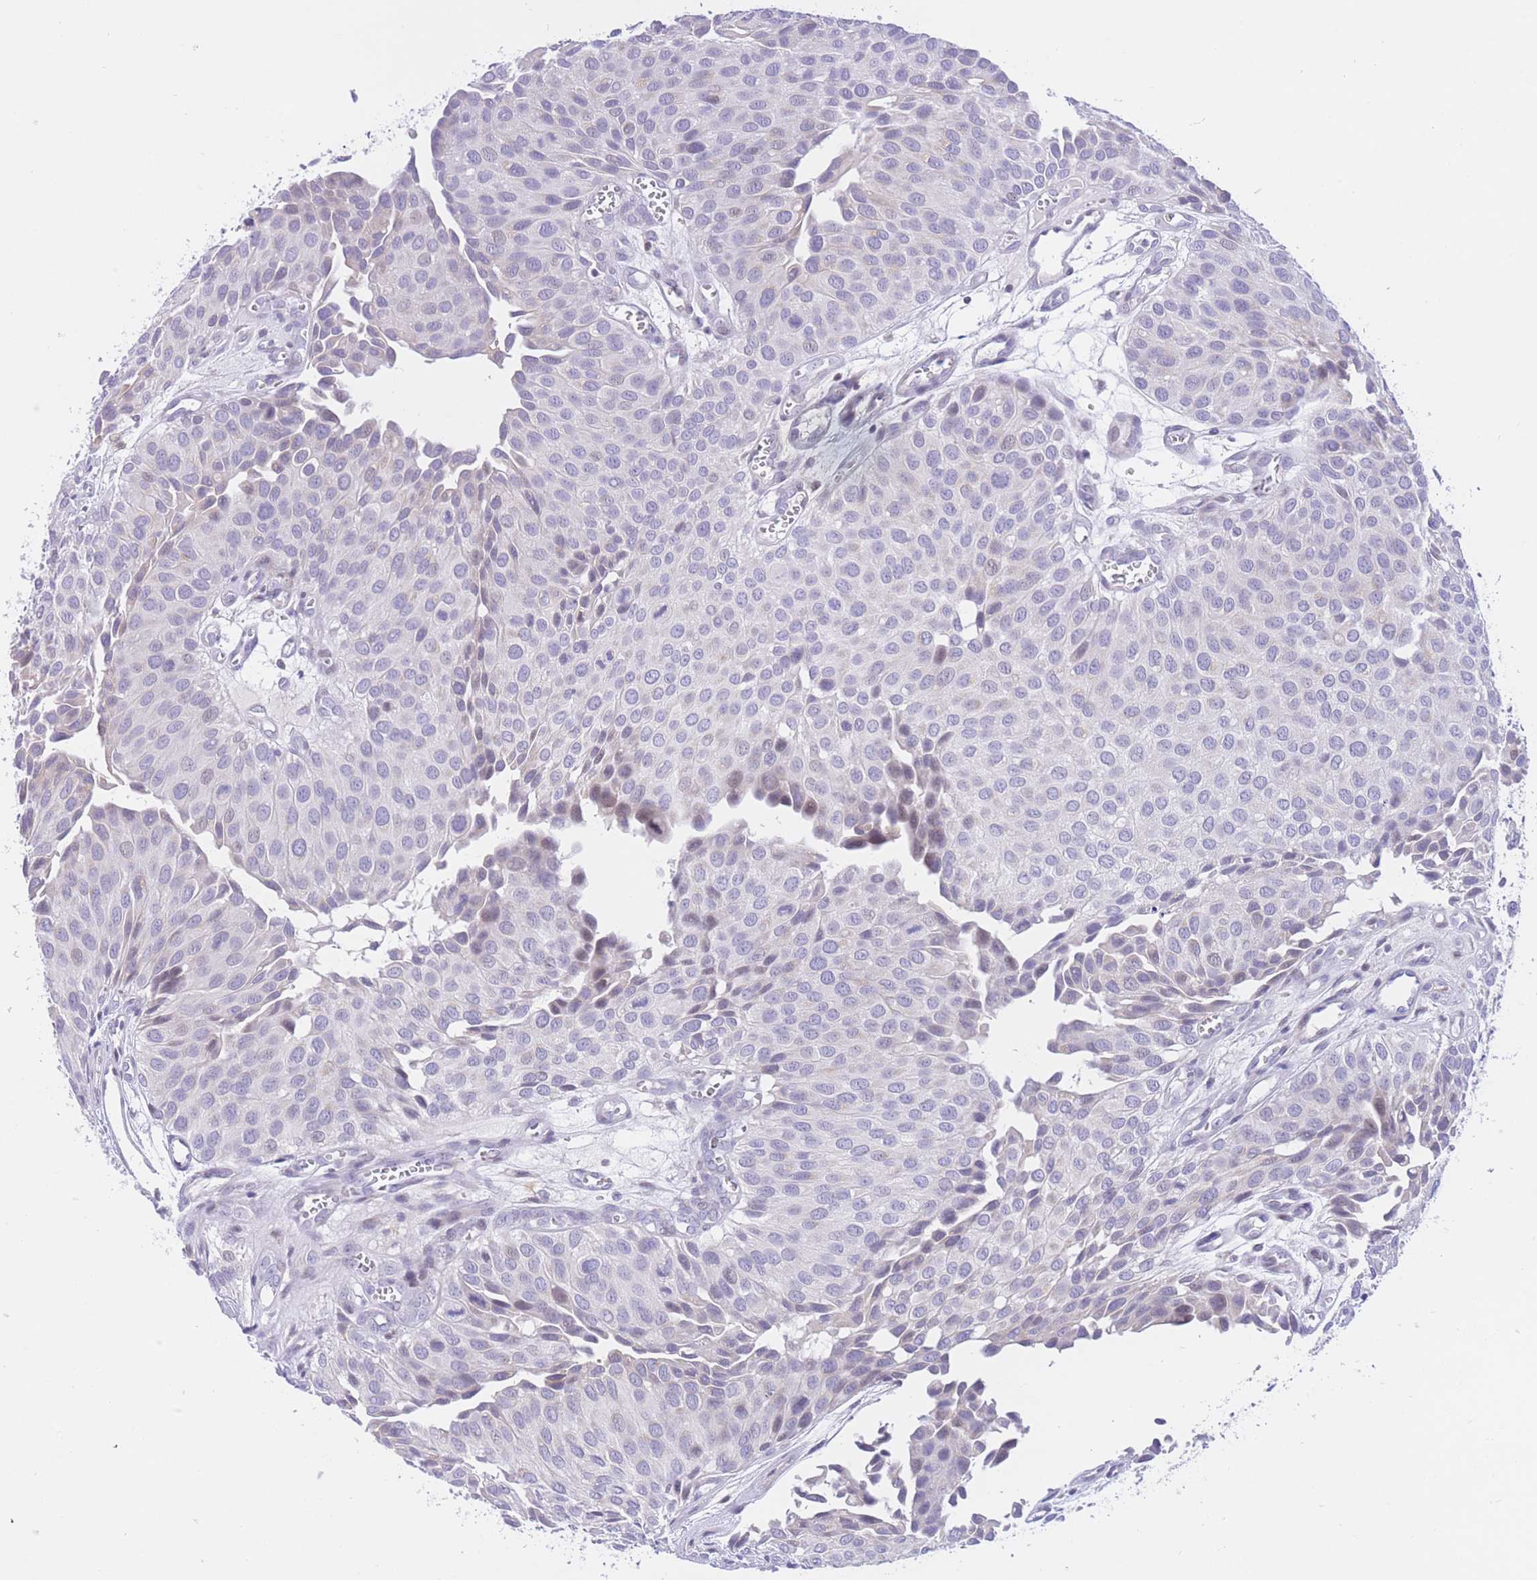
{"staining": {"intensity": "weak", "quantity": "<25%", "location": "cytoplasmic/membranous"}, "tissue": "urothelial cancer", "cell_type": "Tumor cells", "image_type": "cancer", "snomed": [{"axis": "morphology", "description": "Urothelial carcinoma, Low grade"}, {"axis": "topography", "description": "Urinary bladder"}], "caption": "Immunohistochemical staining of urothelial carcinoma (low-grade) reveals no significant staining in tumor cells.", "gene": "RPL39L", "patient": {"sex": "male", "age": 88}}